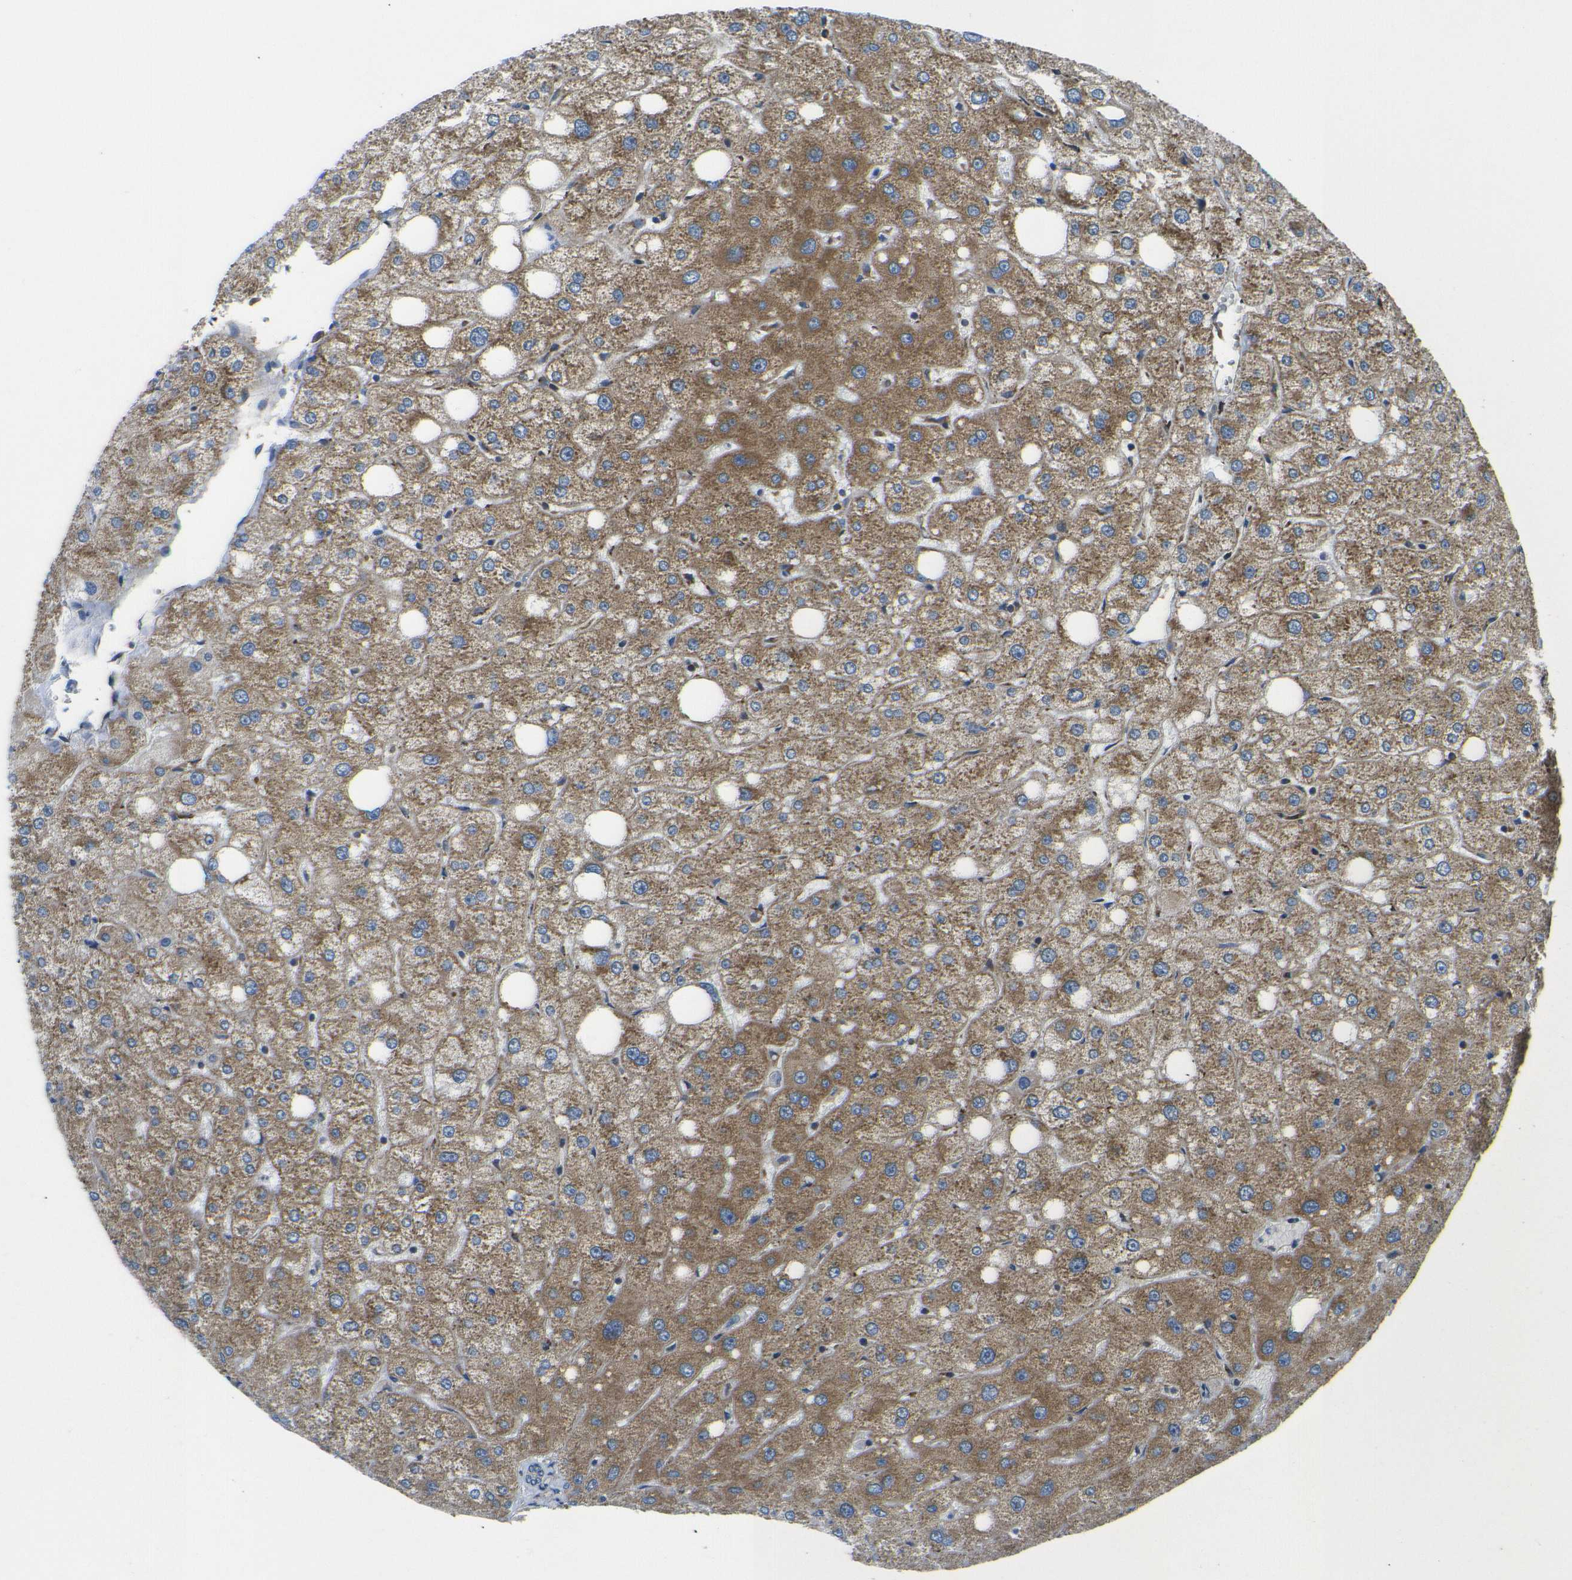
{"staining": {"intensity": "negative", "quantity": "none", "location": "none"}, "tissue": "liver", "cell_type": "Cholangiocytes", "image_type": "normal", "snomed": [{"axis": "morphology", "description": "Normal tissue, NOS"}, {"axis": "topography", "description": "Liver"}], "caption": "High magnification brightfield microscopy of unremarkable liver stained with DAB (brown) and counterstained with hematoxylin (blue): cholangiocytes show no significant positivity.", "gene": "RPSA", "patient": {"sex": "male", "age": 73}}